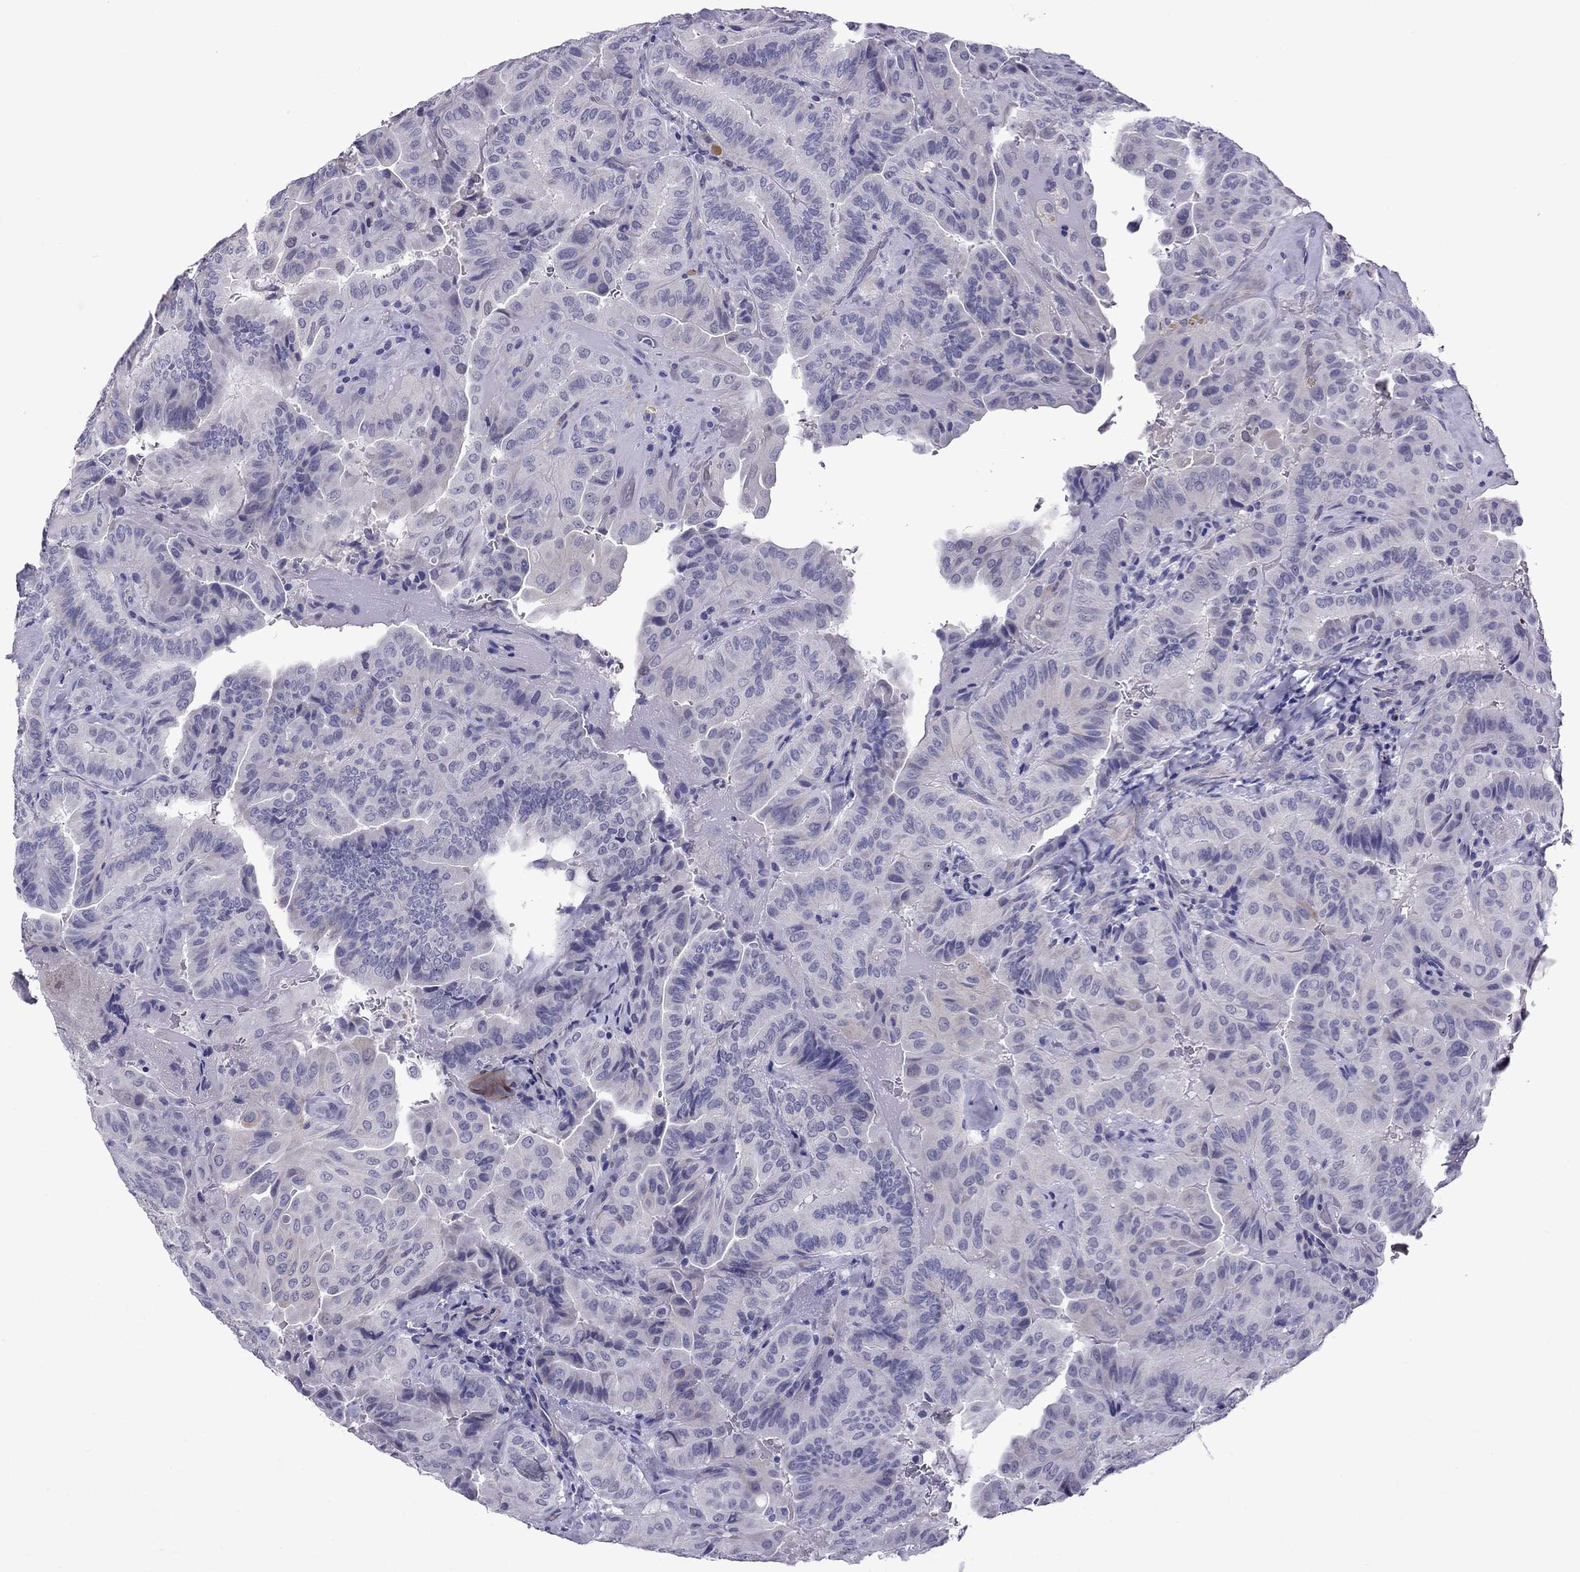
{"staining": {"intensity": "negative", "quantity": "none", "location": "none"}, "tissue": "thyroid cancer", "cell_type": "Tumor cells", "image_type": "cancer", "snomed": [{"axis": "morphology", "description": "Papillary adenocarcinoma, NOS"}, {"axis": "topography", "description": "Thyroid gland"}], "caption": "A high-resolution micrograph shows IHC staining of thyroid cancer, which reveals no significant expression in tumor cells.", "gene": "CHRNA5", "patient": {"sex": "female", "age": 68}}